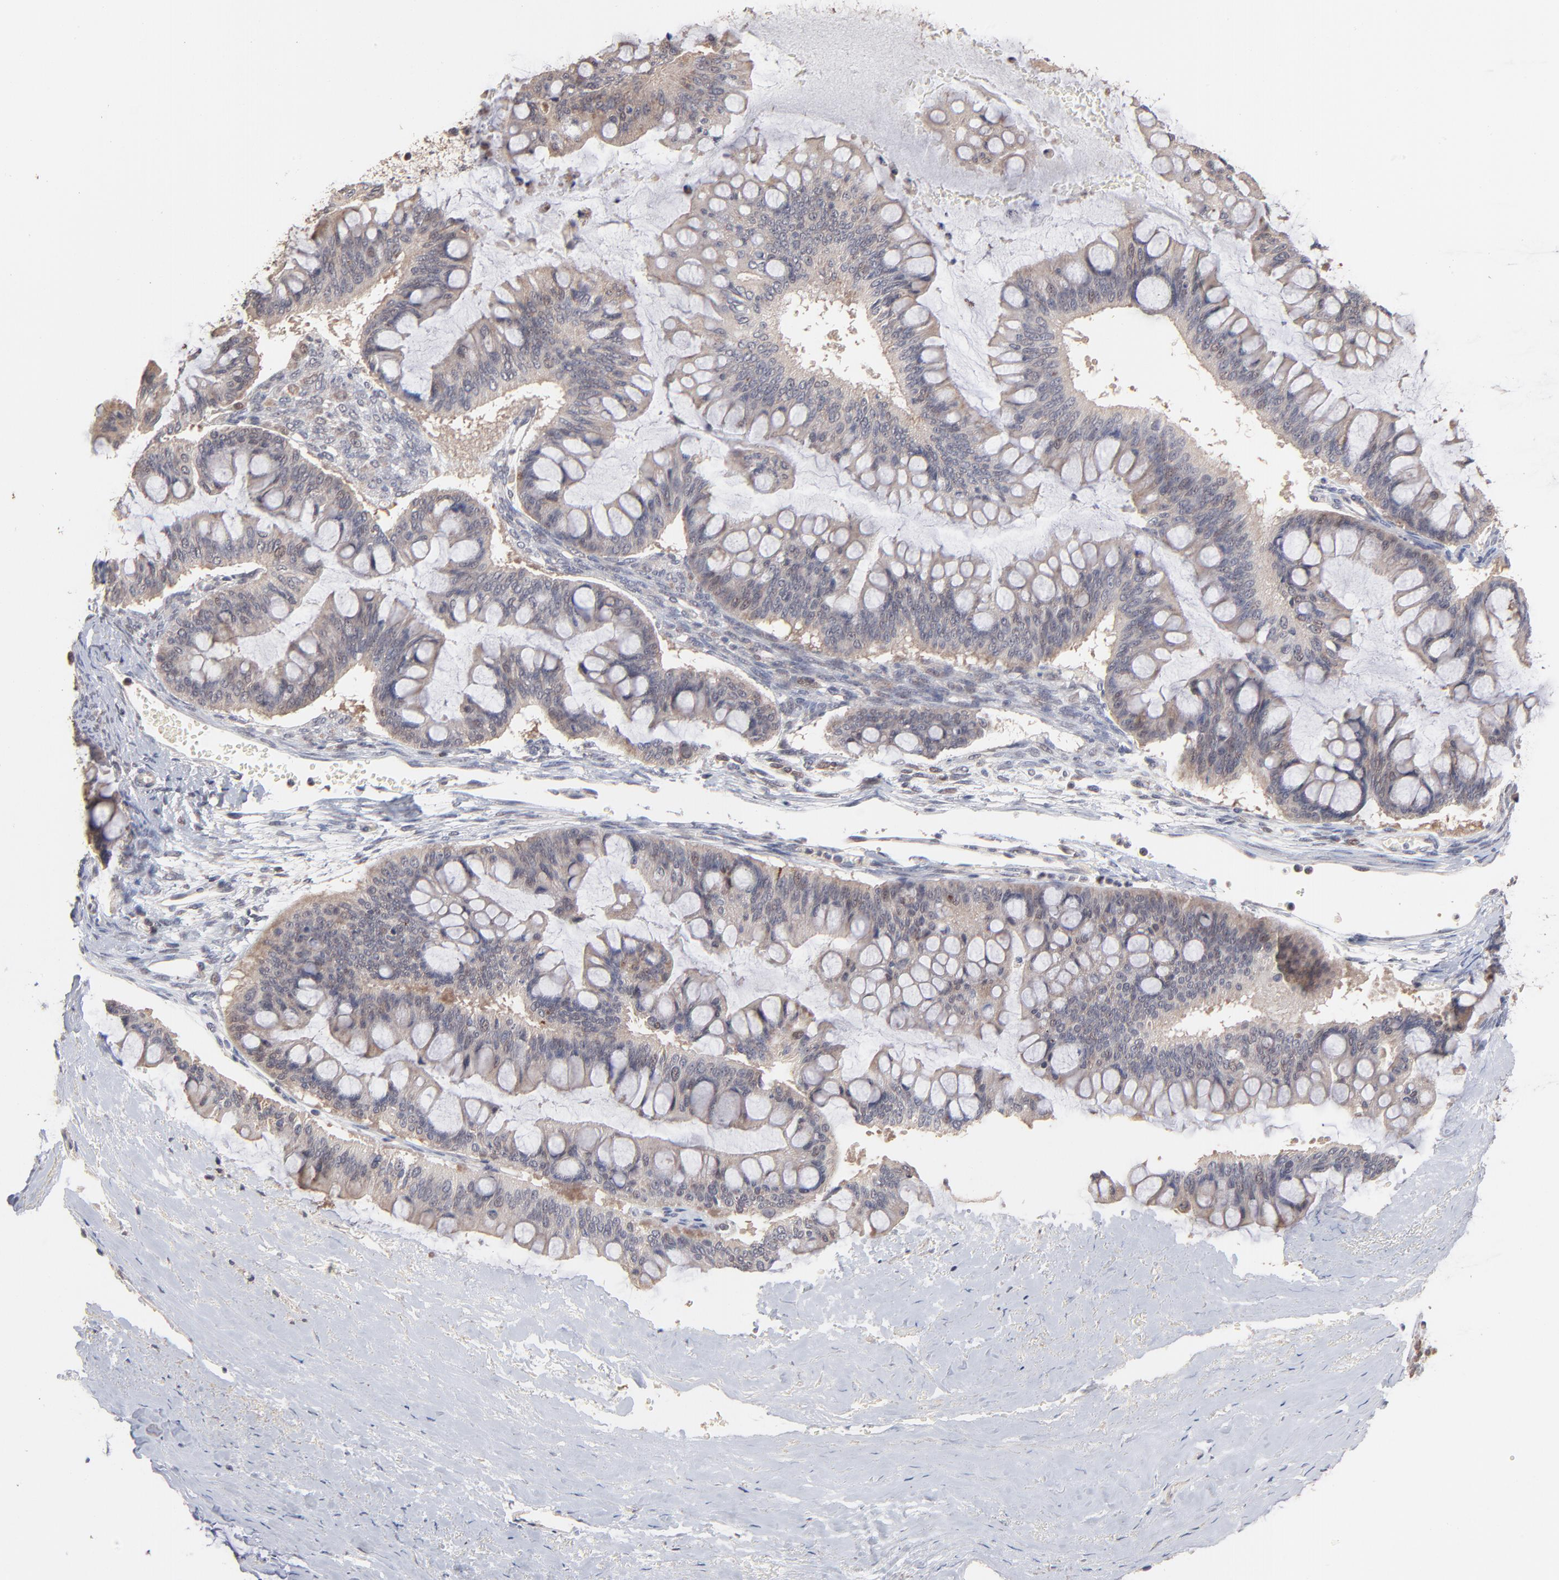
{"staining": {"intensity": "weak", "quantity": "25%-75%", "location": "cytoplasmic/membranous,nuclear"}, "tissue": "ovarian cancer", "cell_type": "Tumor cells", "image_type": "cancer", "snomed": [{"axis": "morphology", "description": "Cystadenocarcinoma, mucinous, NOS"}, {"axis": "topography", "description": "Ovary"}], "caption": "A low amount of weak cytoplasmic/membranous and nuclear positivity is seen in approximately 25%-75% of tumor cells in mucinous cystadenocarcinoma (ovarian) tissue.", "gene": "MSL2", "patient": {"sex": "female", "age": 73}}